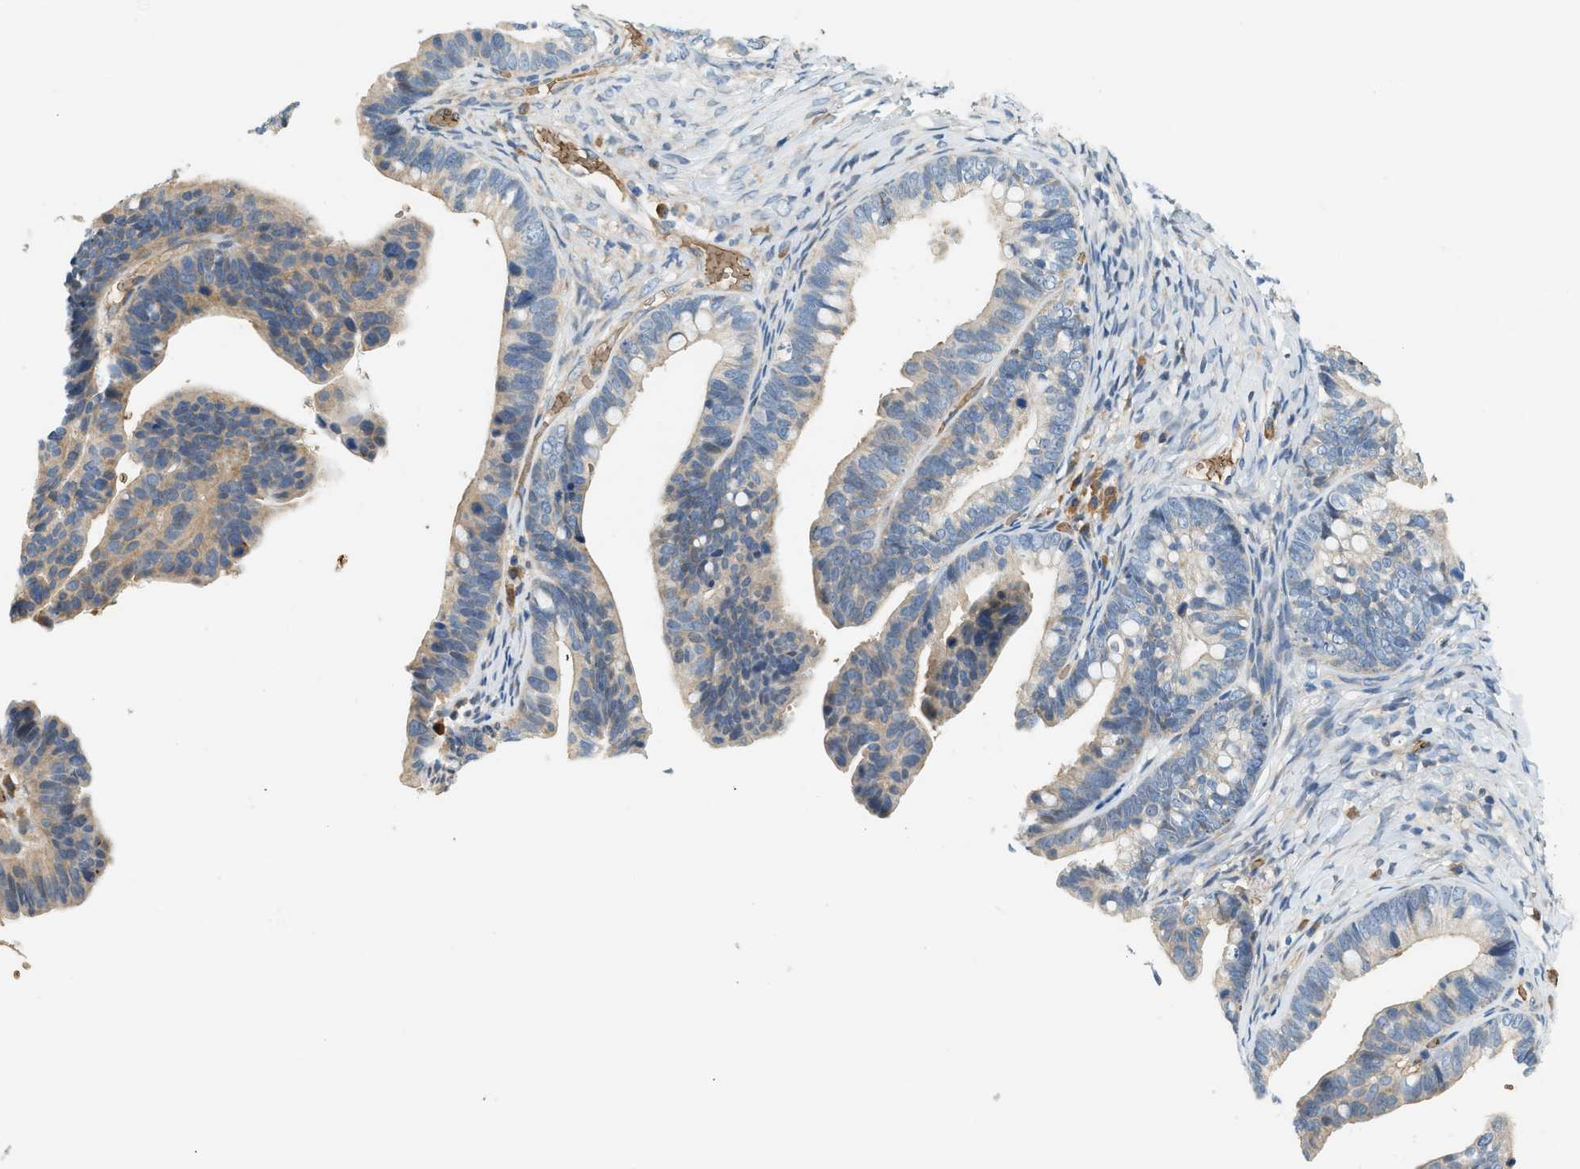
{"staining": {"intensity": "weak", "quantity": "25%-75%", "location": "cytoplasmic/membranous"}, "tissue": "ovarian cancer", "cell_type": "Tumor cells", "image_type": "cancer", "snomed": [{"axis": "morphology", "description": "Cystadenocarcinoma, serous, NOS"}, {"axis": "topography", "description": "Ovary"}], "caption": "The micrograph reveals staining of serous cystadenocarcinoma (ovarian), revealing weak cytoplasmic/membranous protein positivity (brown color) within tumor cells. (IHC, brightfield microscopy, high magnification).", "gene": "CYTH2", "patient": {"sex": "female", "age": 56}}